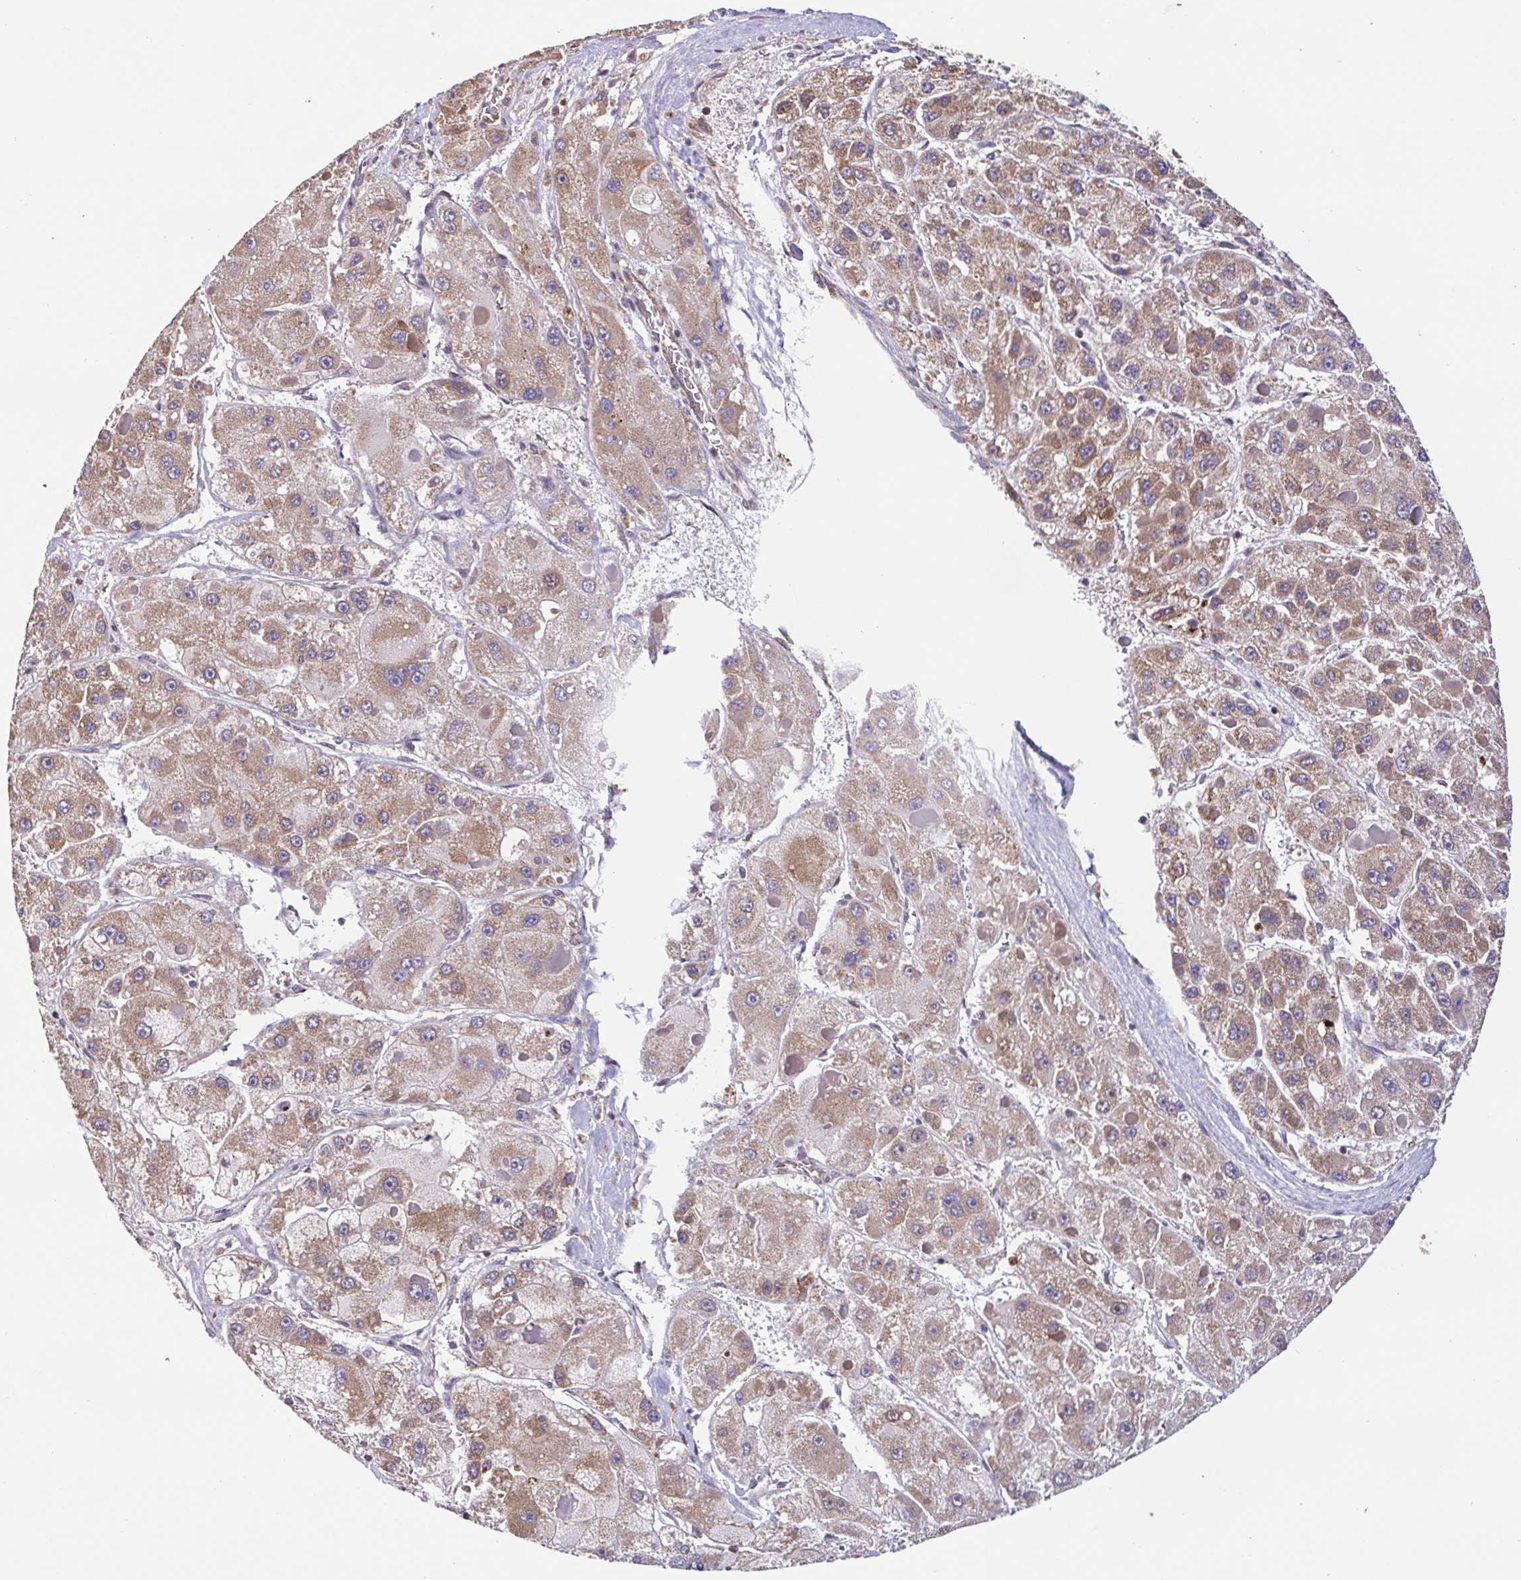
{"staining": {"intensity": "moderate", "quantity": ">75%", "location": "cytoplasmic/membranous"}, "tissue": "liver cancer", "cell_type": "Tumor cells", "image_type": "cancer", "snomed": [{"axis": "morphology", "description": "Carcinoma, Hepatocellular, NOS"}, {"axis": "topography", "description": "Liver"}], "caption": "The micrograph reveals a brown stain indicating the presence of a protein in the cytoplasmic/membranous of tumor cells in liver cancer.", "gene": "DIP2B", "patient": {"sex": "female", "age": 73}}